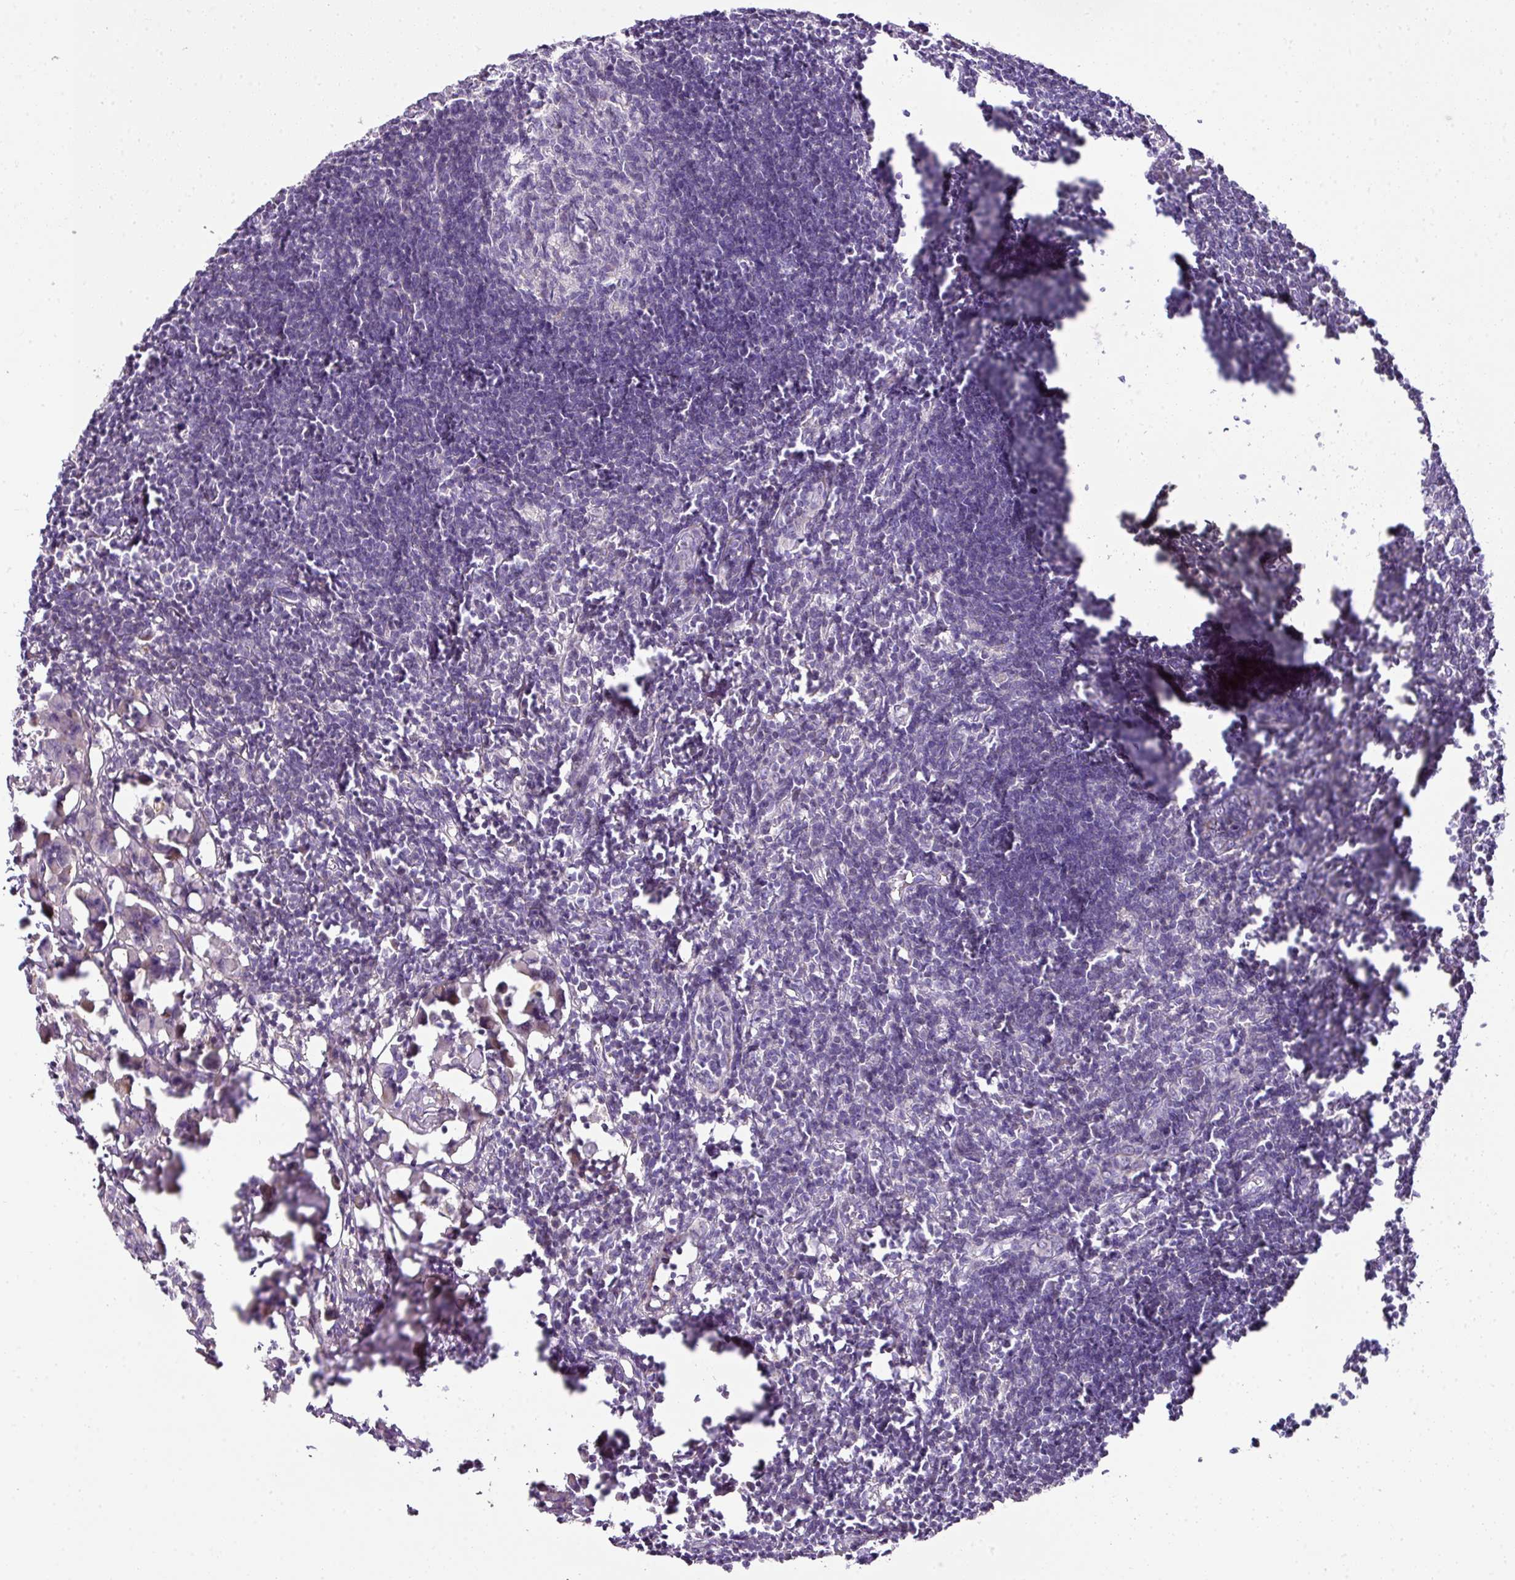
{"staining": {"intensity": "negative", "quantity": "none", "location": "none"}, "tissue": "lymph node", "cell_type": "Germinal center cells", "image_type": "normal", "snomed": [{"axis": "morphology", "description": "Normal tissue, NOS"}, {"axis": "morphology", "description": "Malignant melanoma, Metastatic site"}, {"axis": "topography", "description": "Lymph node"}], "caption": "The histopathology image demonstrates no significant staining in germinal center cells of lymph node.", "gene": "HOXC13", "patient": {"sex": "male", "age": 41}}